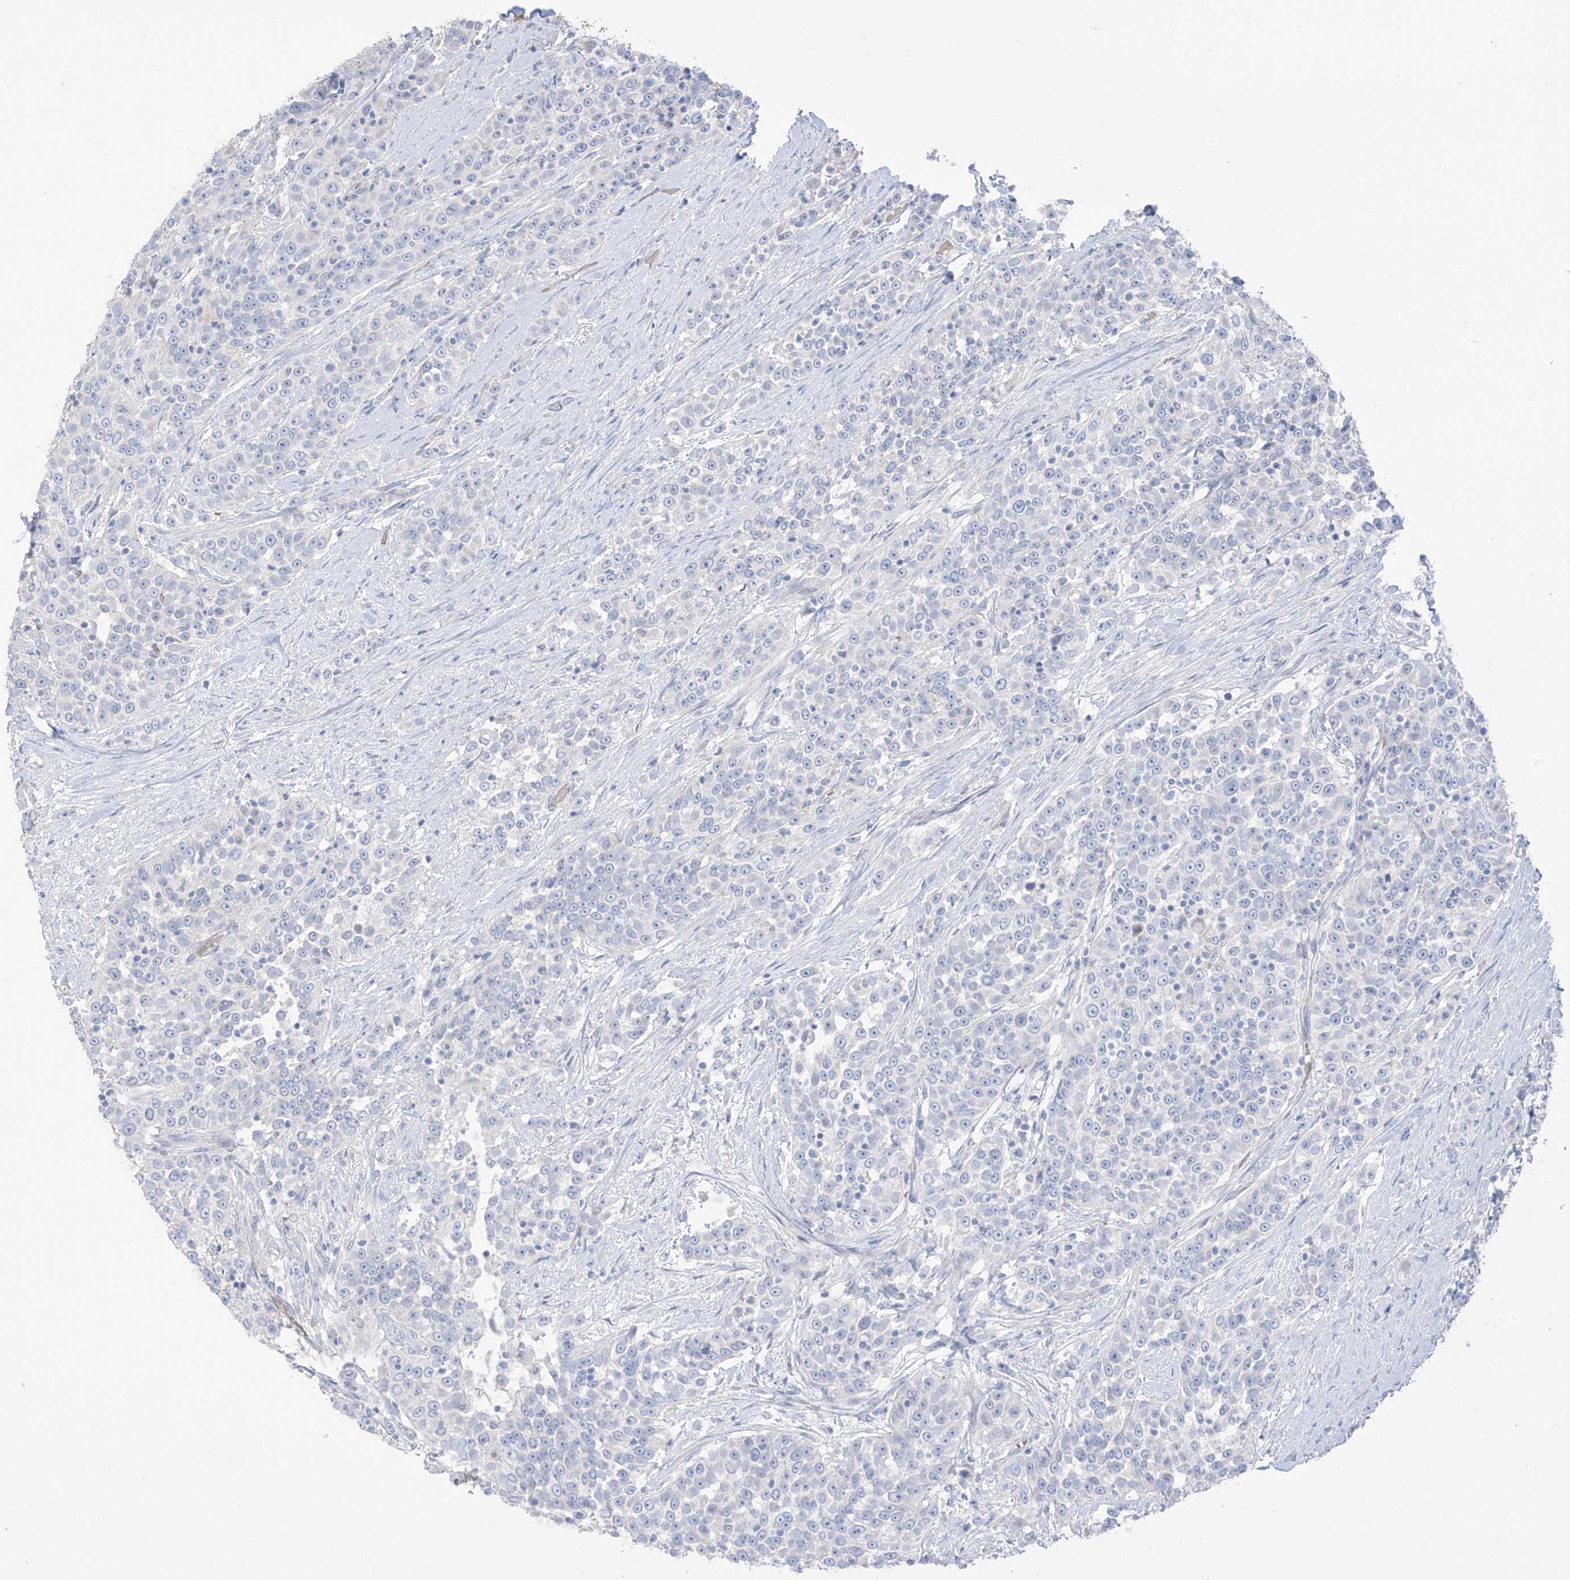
{"staining": {"intensity": "negative", "quantity": "none", "location": "none"}, "tissue": "urothelial cancer", "cell_type": "Tumor cells", "image_type": "cancer", "snomed": [{"axis": "morphology", "description": "Urothelial carcinoma, High grade"}, {"axis": "topography", "description": "Urinary bladder"}], "caption": "Tumor cells are negative for brown protein staining in urothelial carcinoma (high-grade).", "gene": "ASPRV1", "patient": {"sex": "female", "age": 80}}